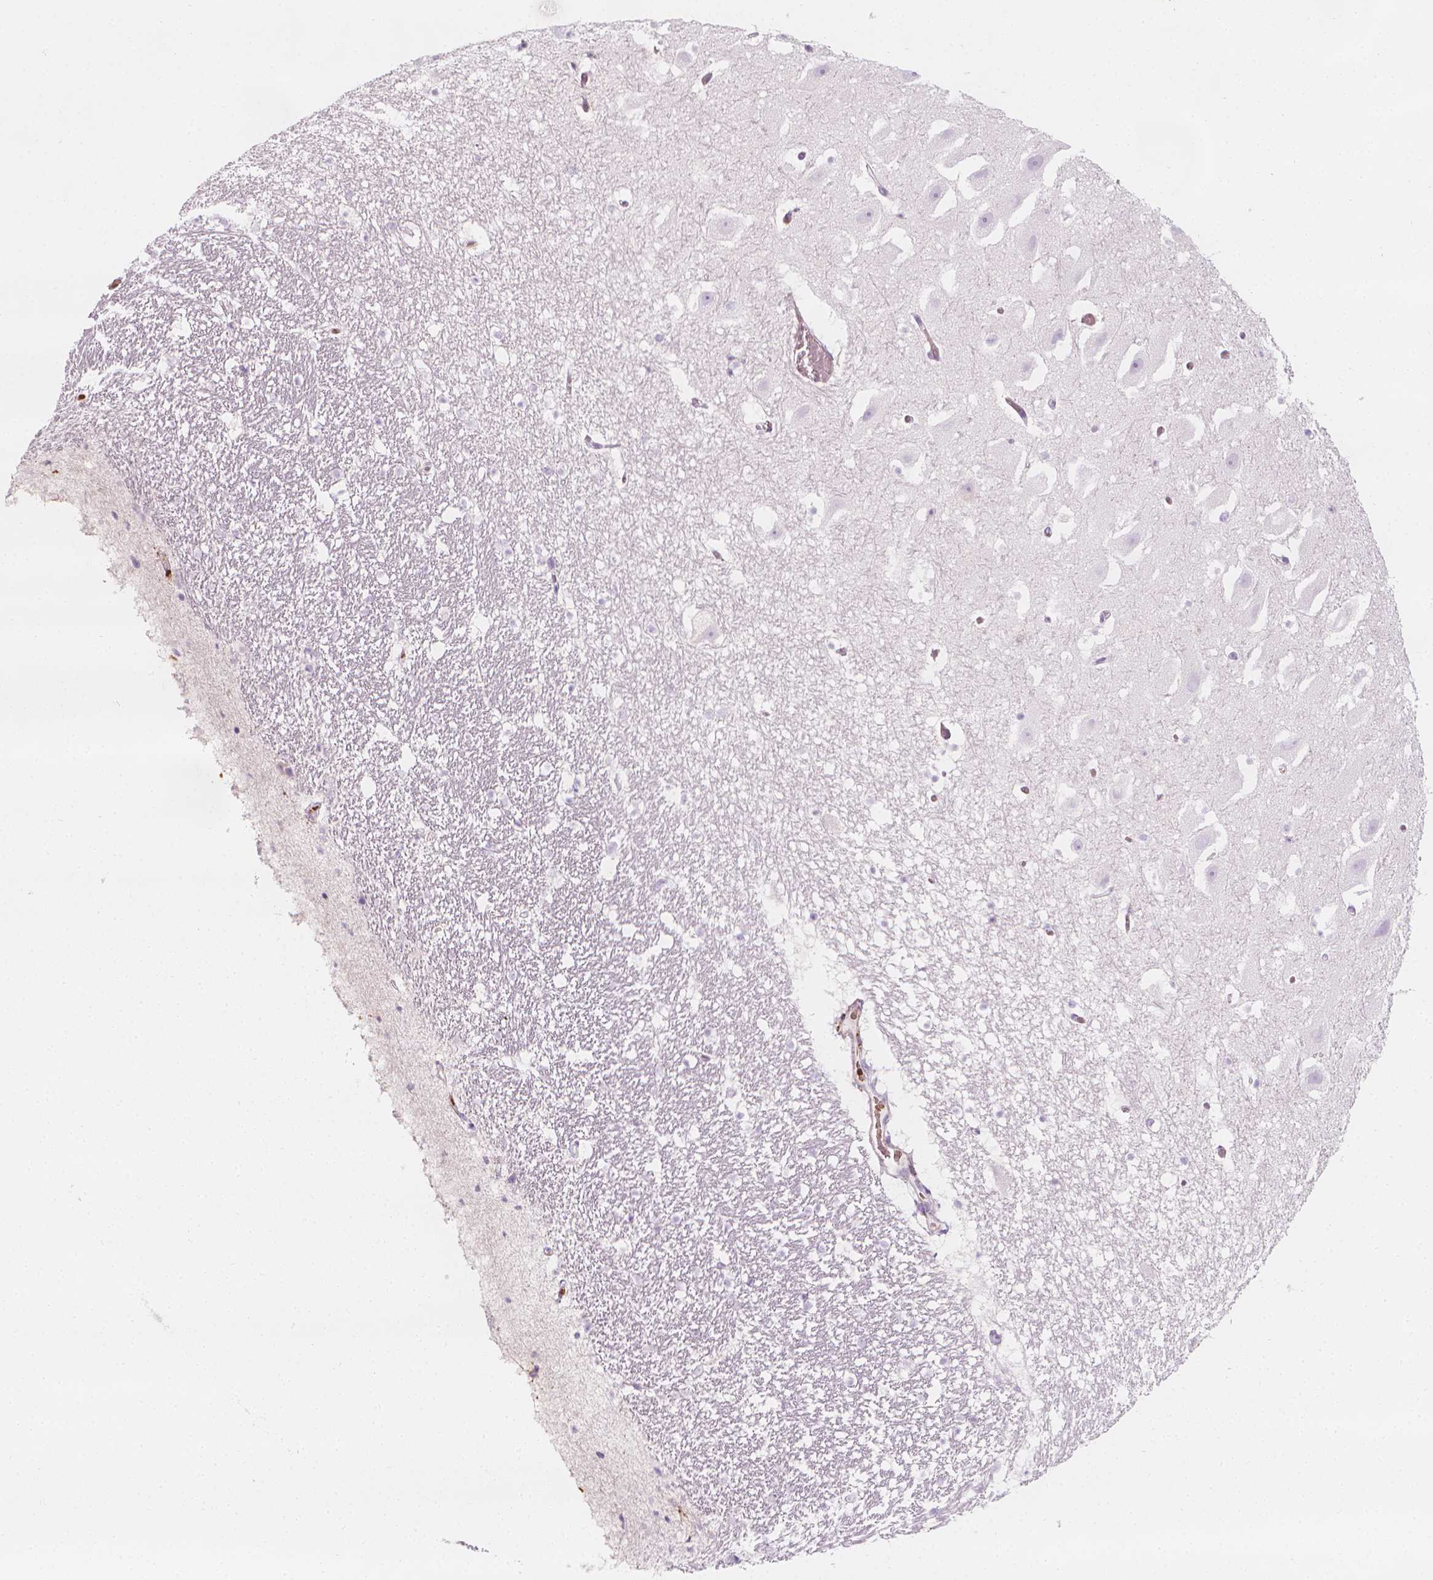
{"staining": {"intensity": "negative", "quantity": "none", "location": "none"}, "tissue": "hippocampus", "cell_type": "Glial cells", "image_type": "normal", "snomed": [{"axis": "morphology", "description": "Normal tissue, NOS"}, {"axis": "topography", "description": "Hippocampus"}], "caption": "High power microscopy photomicrograph of an IHC image of normal hippocampus, revealing no significant positivity in glial cells.", "gene": "CES1", "patient": {"sex": "male", "age": 26}}